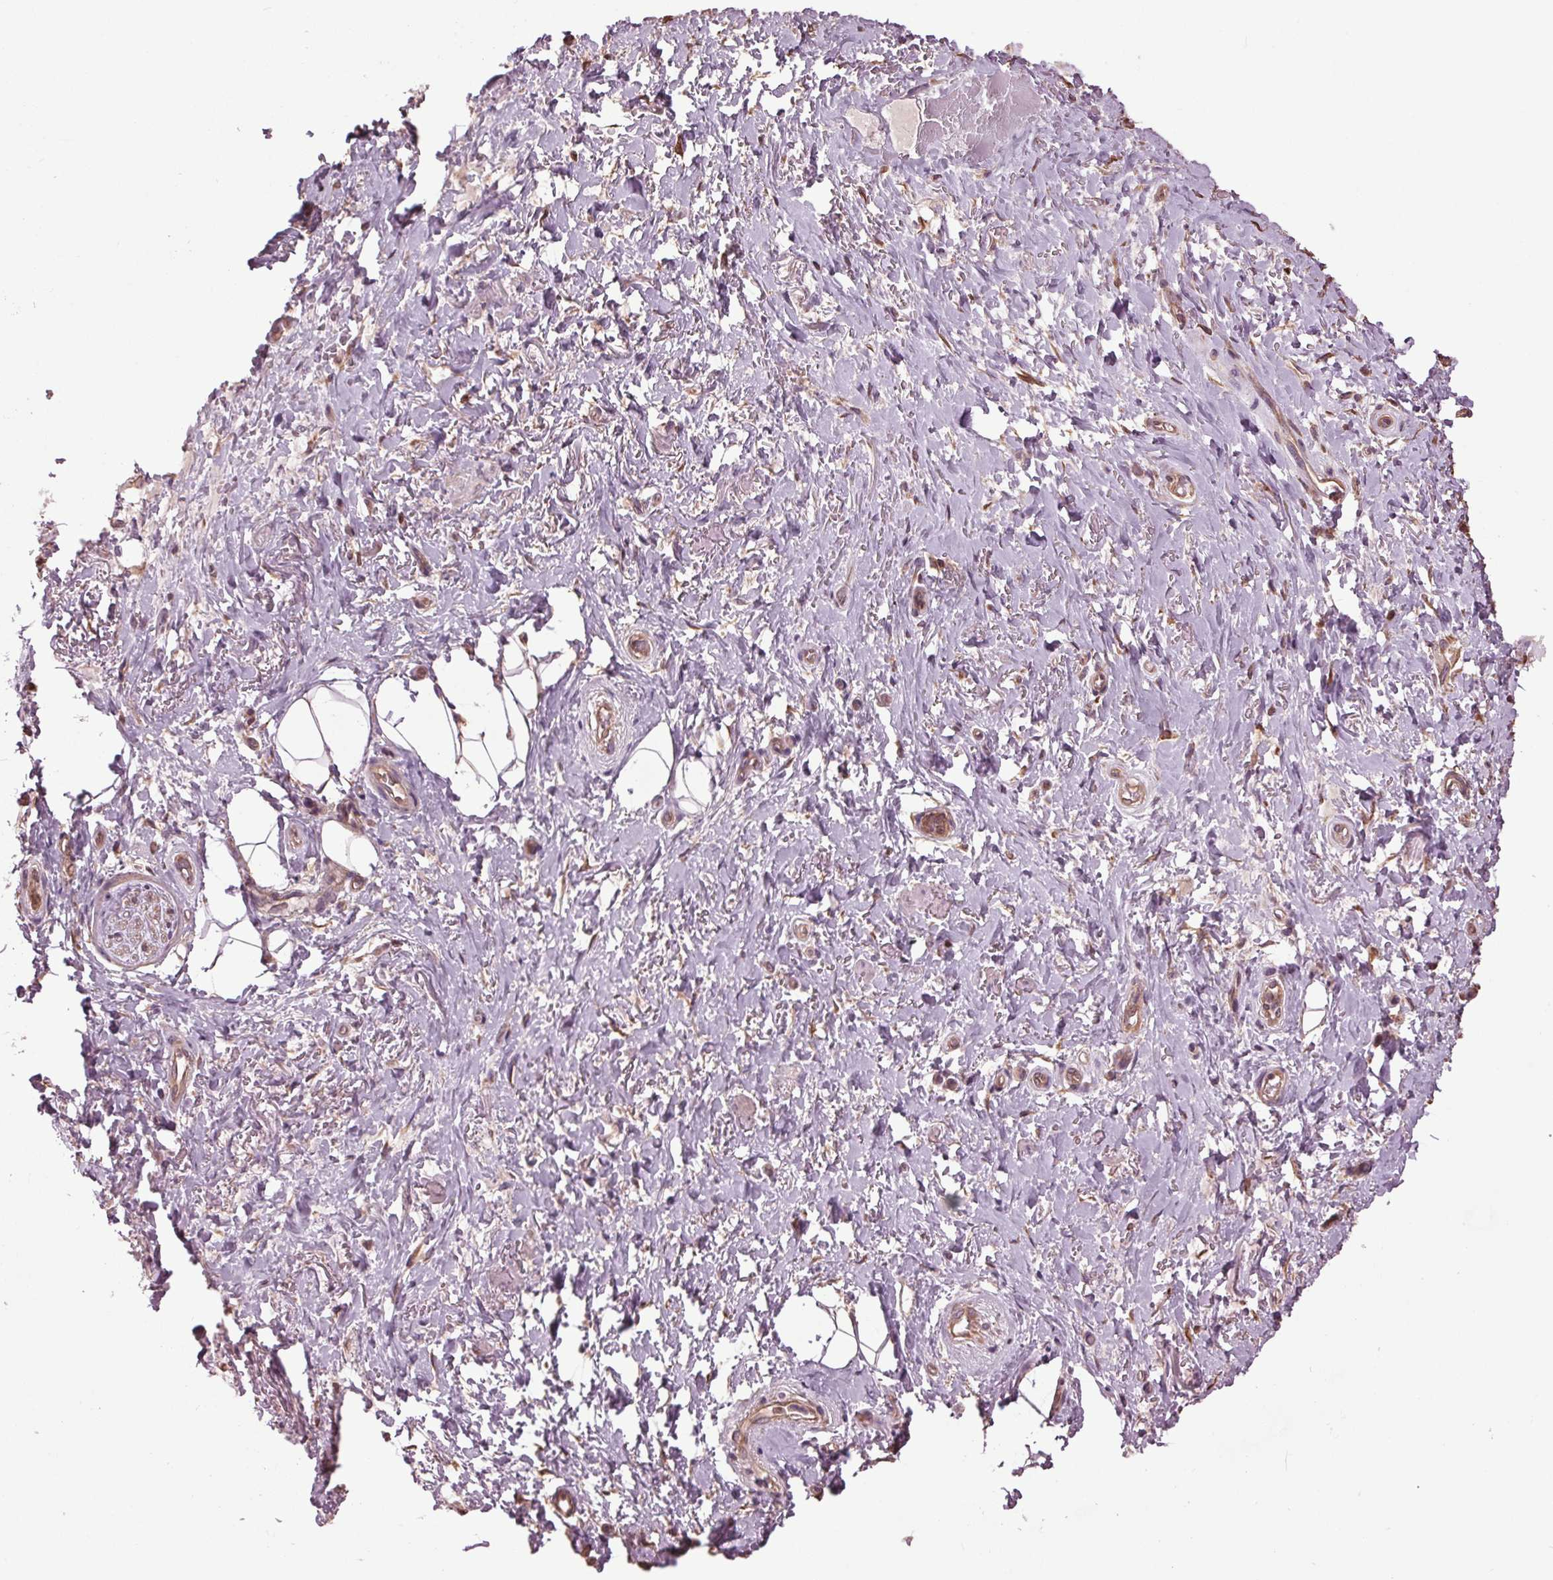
{"staining": {"intensity": "weak", "quantity": "25%-75%", "location": "cytoplasmic/membranous"}, "tissue": "adipose tissue", "cell_type": "Adipocytes", "image_type": "normal", "snomed": [{"axis": "morphology", "description": "Normal tissue, NOS"}, {"axis": "topography", "description": "Anal"}, {"axis": "topography", "description": "Peripheral nerve tissue"}], "caption": "Immunohistochemistry (IHC) staining of normal adipose tissue, which demonstrates low levels of weak cytoplasmic/membranous expression in about 25%-75% of adipocytes indicating weak cytoplasmic/membranous protein staining. The staining was performed using DAB (3,3'-diaminobenzidine) (brown) for protein detection and nuclei were counterstained in hematoxylin (blue).", "gene": "RNPEP", "patient": {"sex": "male", "age": 53}}